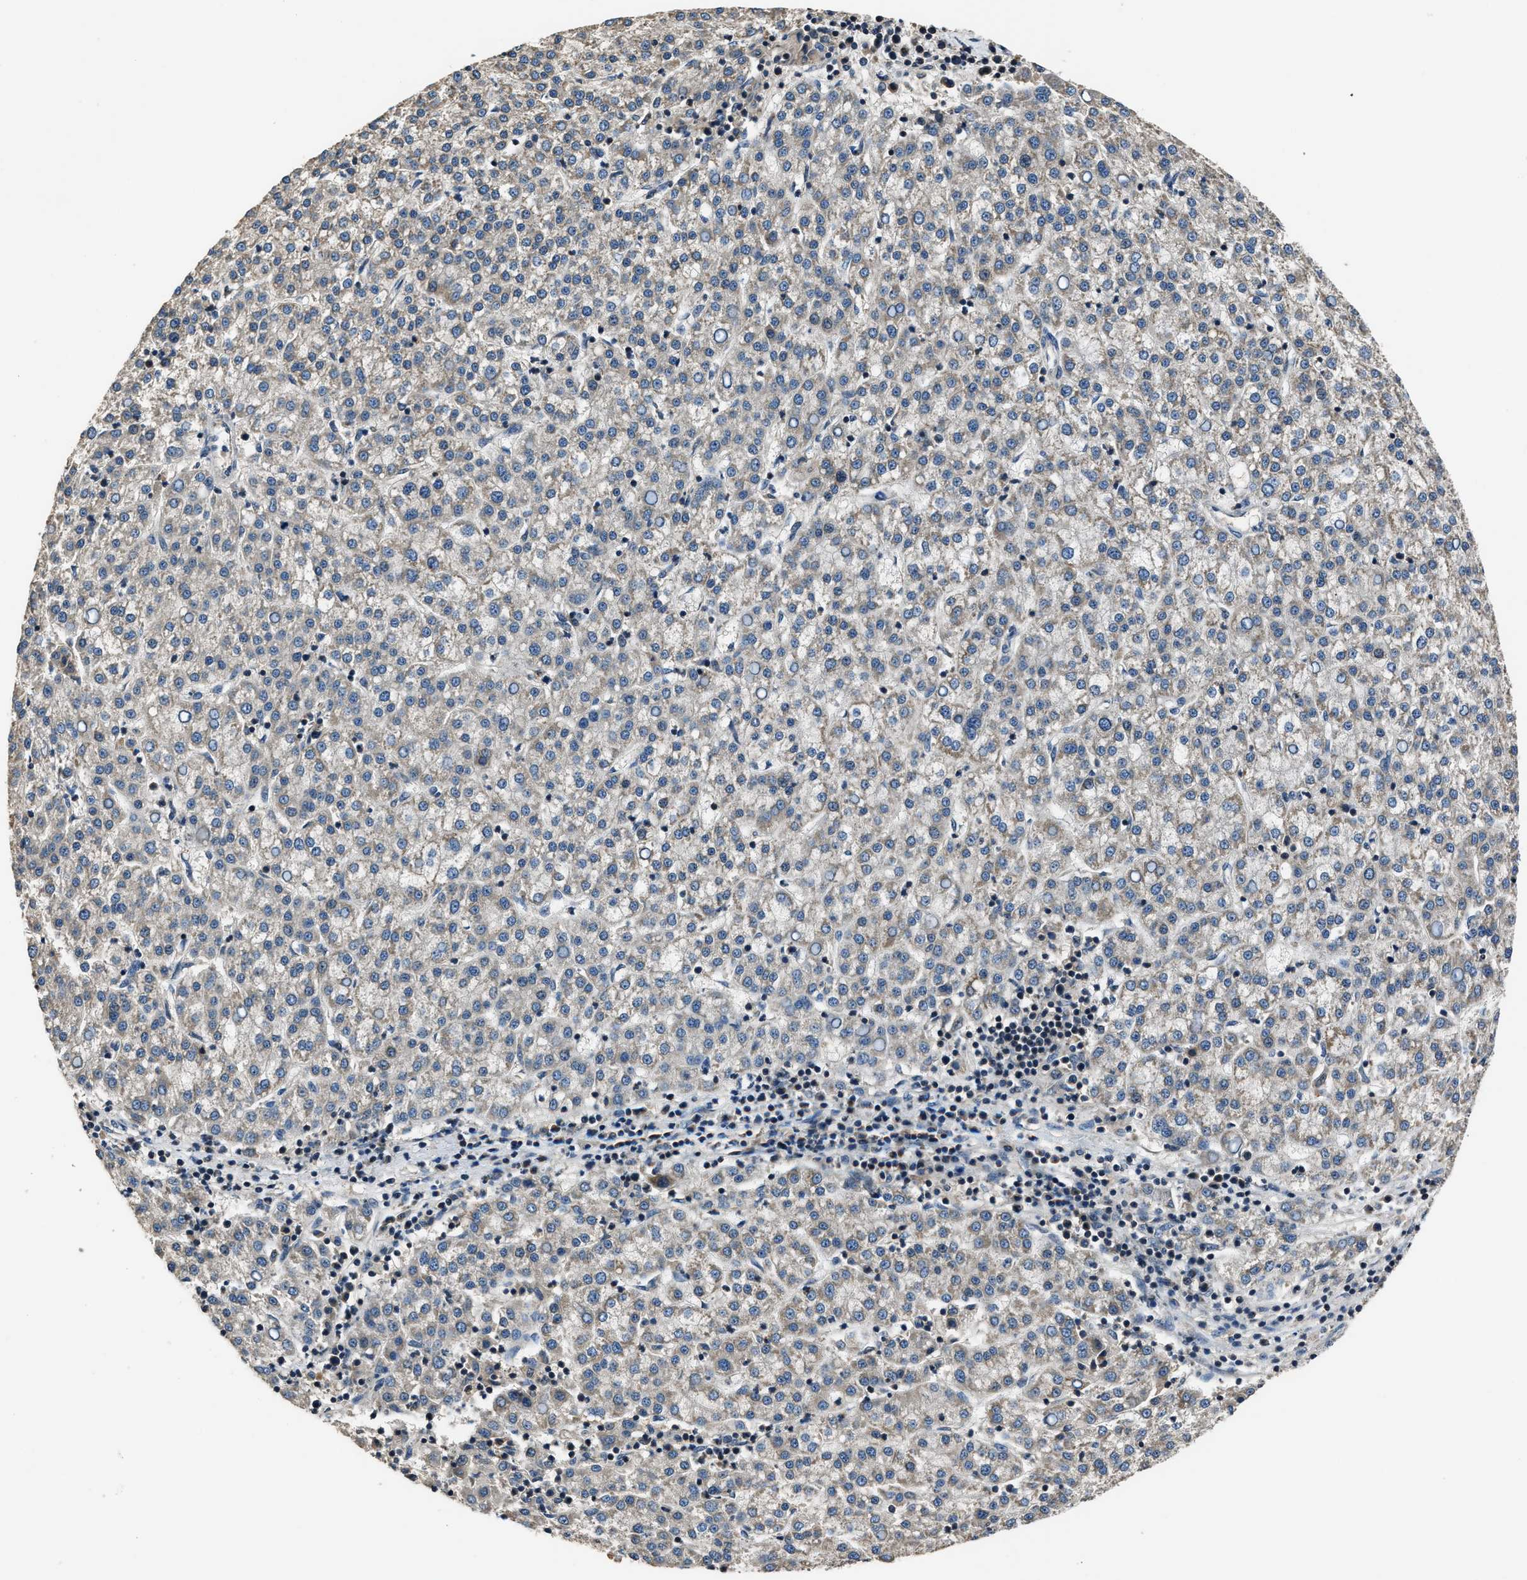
{"staining": {"intensity": "weak", "quantity": "<25%", "location": "cytoplasmic/membranous"}, "tissue": "liver cancer", "cell_type": "Tumor cells", "image_type": "cancer", "snomed": [{"axis": "morphology", "description": "Carcinoma, Hepatocellular, NOS"}, {"axis": "topography", "description": "Liver"}], "caption": "IHC micrograph of human liver hepatocellular carcinoma stained for a protein (brown), which demonstrates no positivity in tumor cells.", "gene": "TNRC18", "patient": {"sex": "female", "age": 58}}